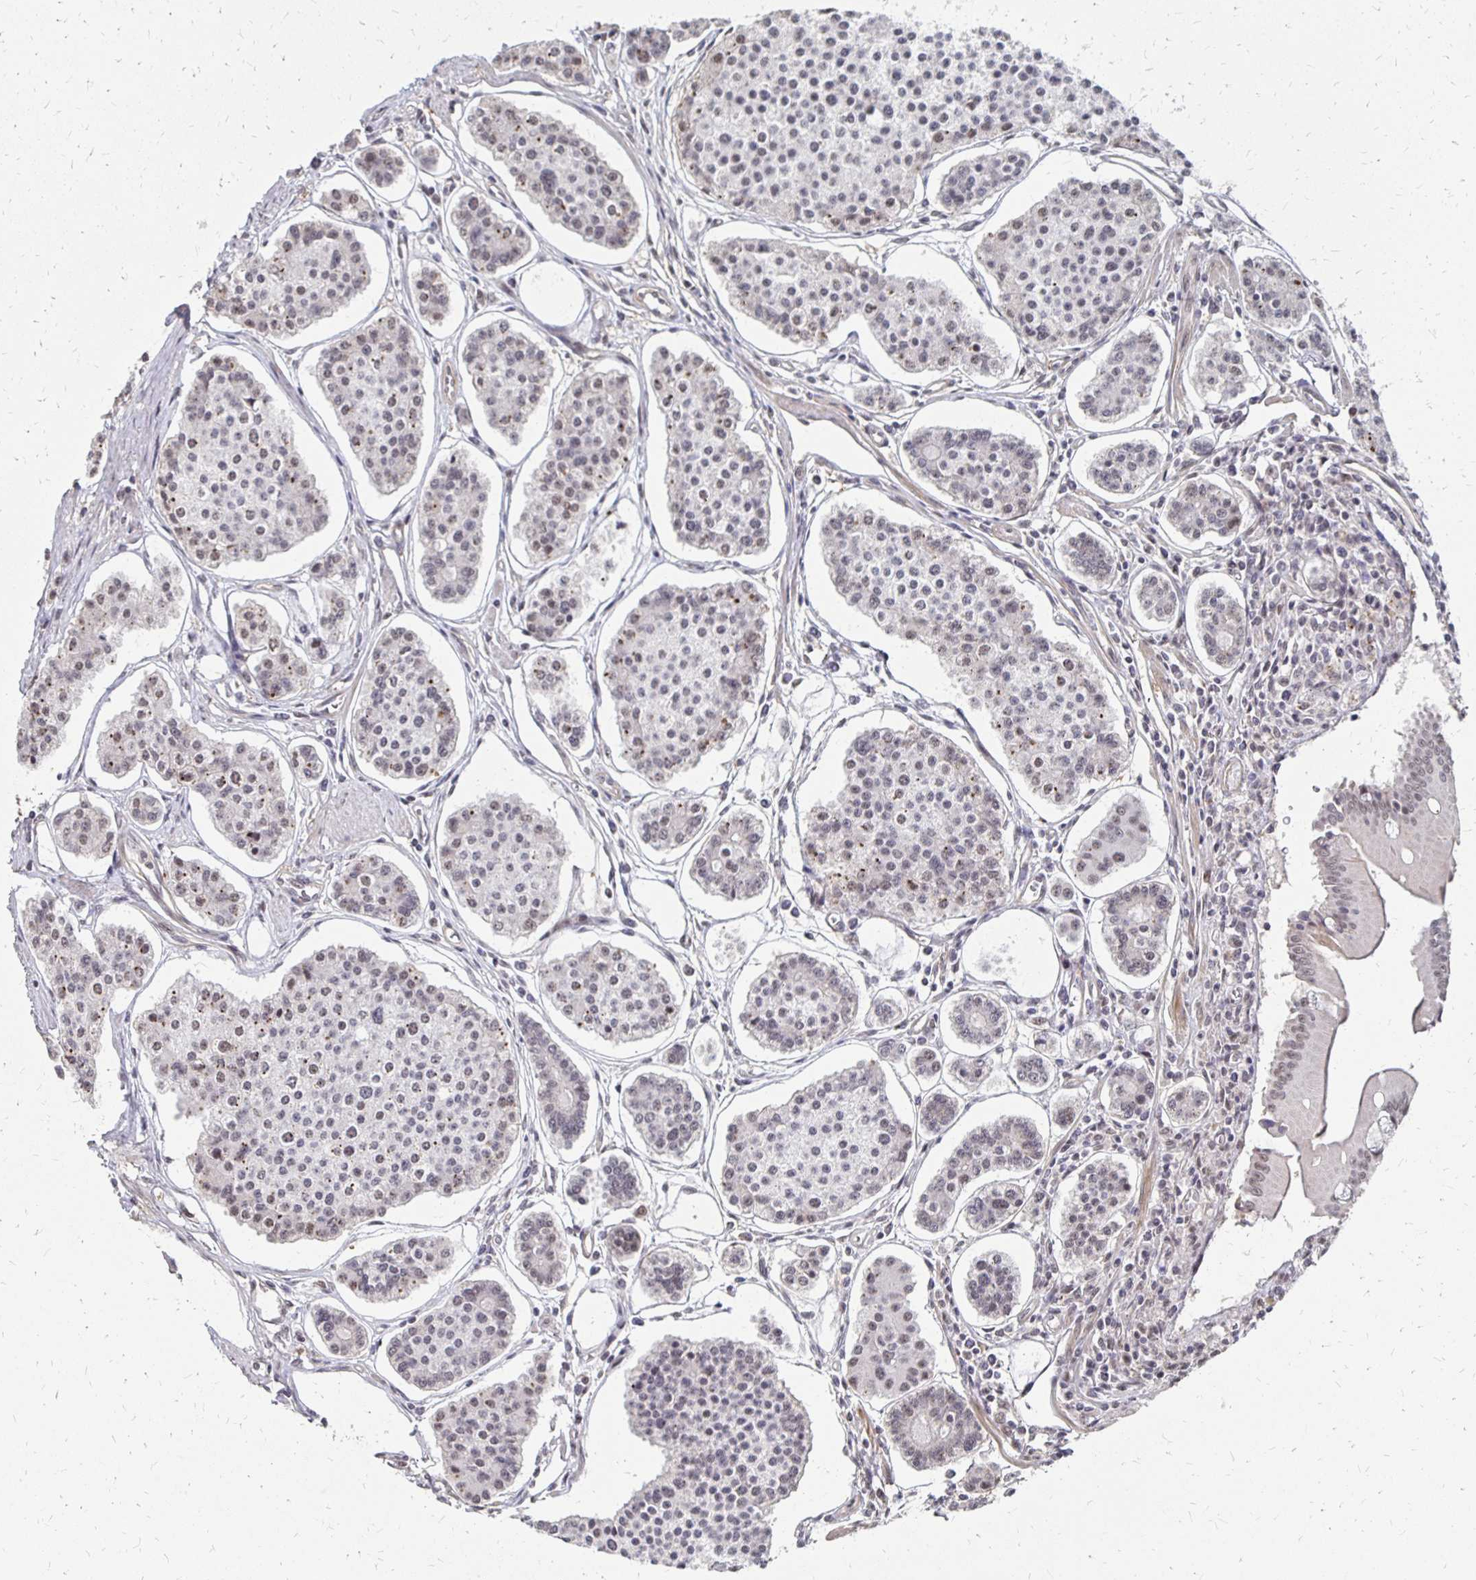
{"staining": {"intensity": "weak", "quantity": "<25%", "location": "cytoplasmic/membranous,nuclear"}, "tissue": "carcinoid", "cell_type": "Tumor cells", "image_type": "cancer", "snomed": [{"axis": "morphology", "description": "Carcinoid, malignant, NOS"}, {"axis": "topography", "description": "Small intestine"}], "caption": "DAB (3,3'-diaminobenzidine) immunohistochemical staining of malignant carcinoid shows no significant expression in tumor cells.", "gene": "CLASRP", "patient": {"sex": "female", "age": 65}}